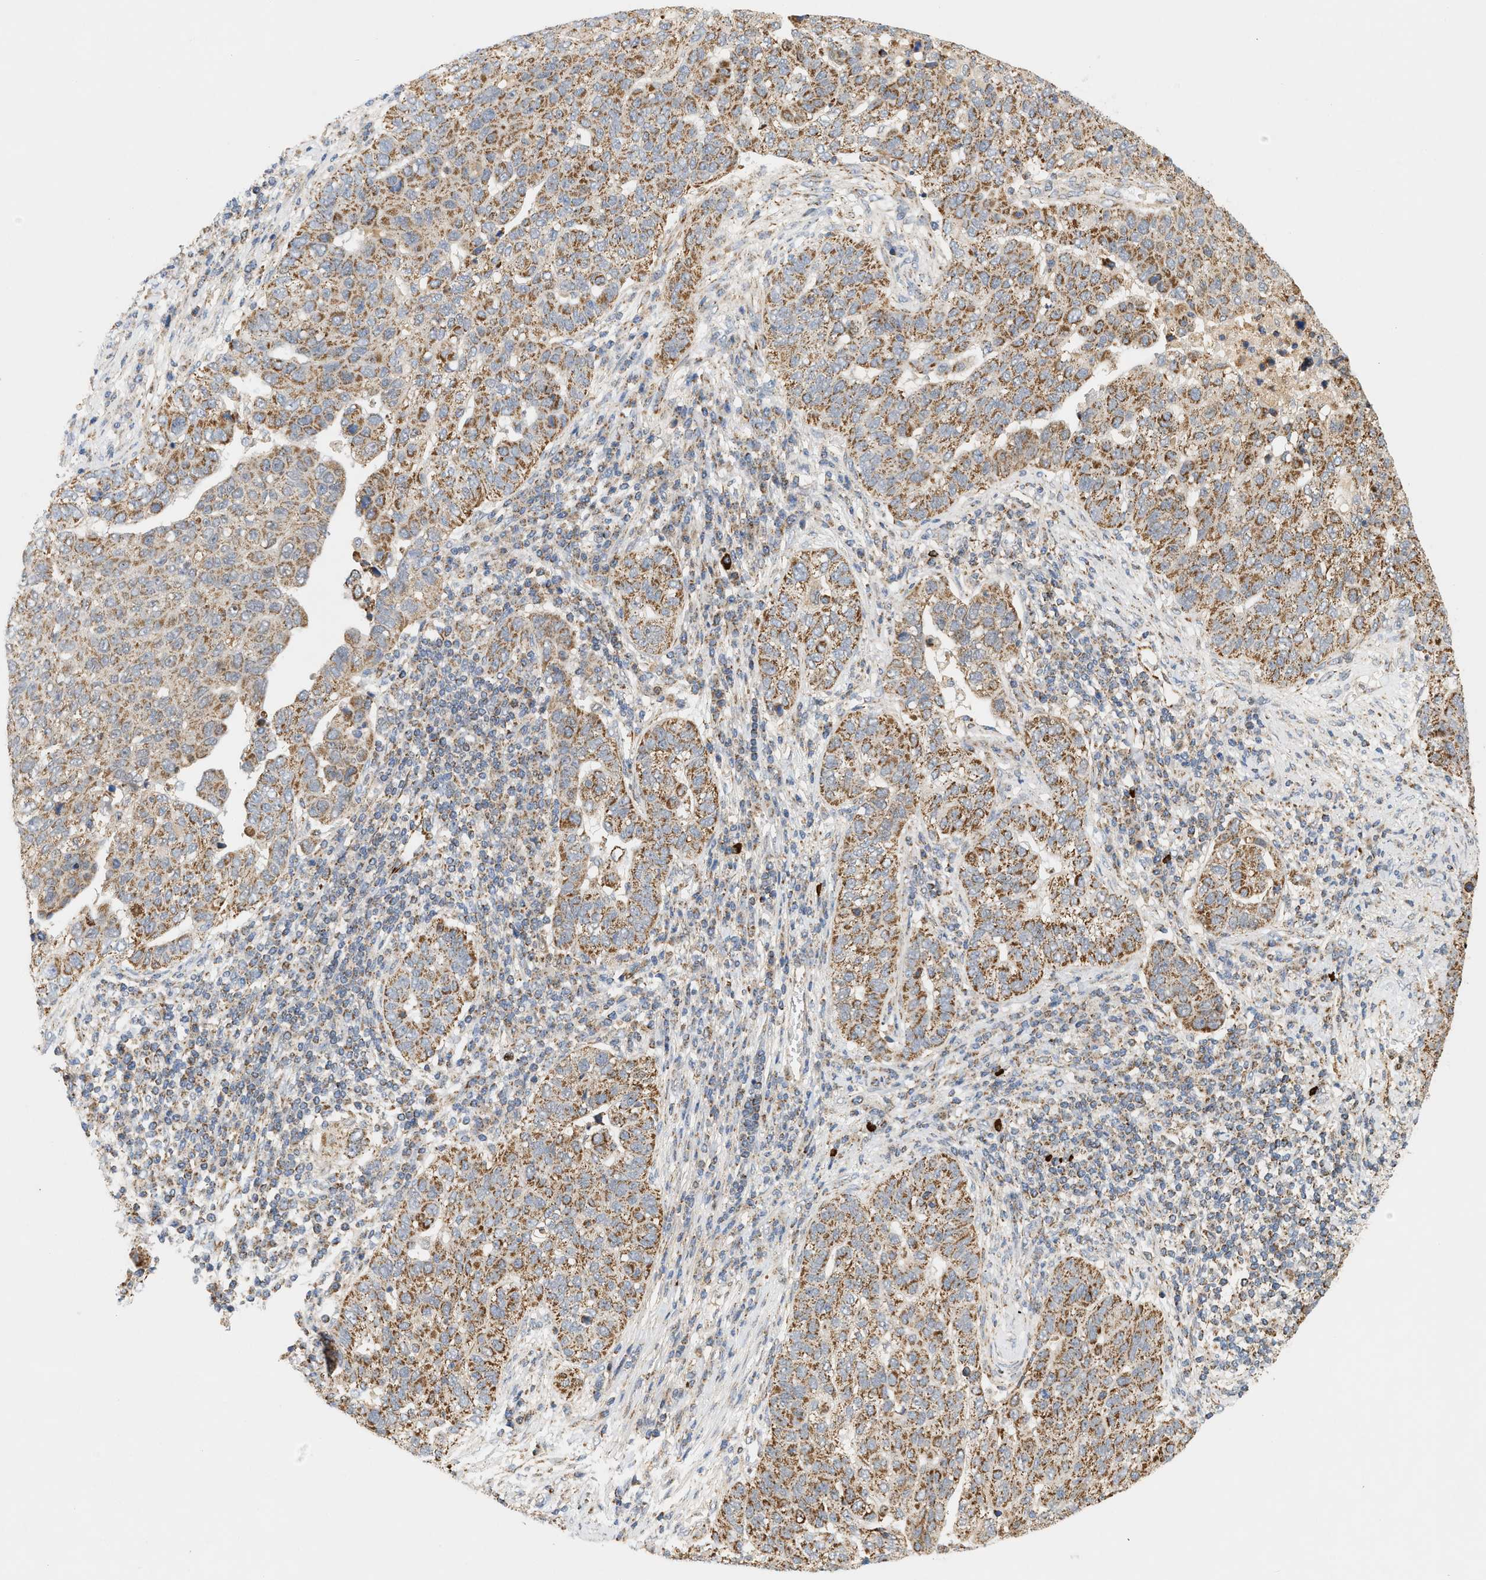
{"staining": {"intensity": "moderate", "quantity": ">75%", "location": "cytoplasmic/membranous"}, "tissue": "pancreatic cancer", "cell_type": "Tumor cells", "image_type": "cancer", "snomed": [{"axis": "morphology", "description": "Adenocarcinoma, NOS"}, {"axis": "topography", "description": "Pancreas"}], "caption": "Approximately >75% of tumor cells in adenocarcinoma (pancreatic) reveal moderate cytoplasmic/membranous protein staining as visualized by brown immunohistochemical staining.", "gene": "MCU", "patient": {"sex": "female", "age": 61}}